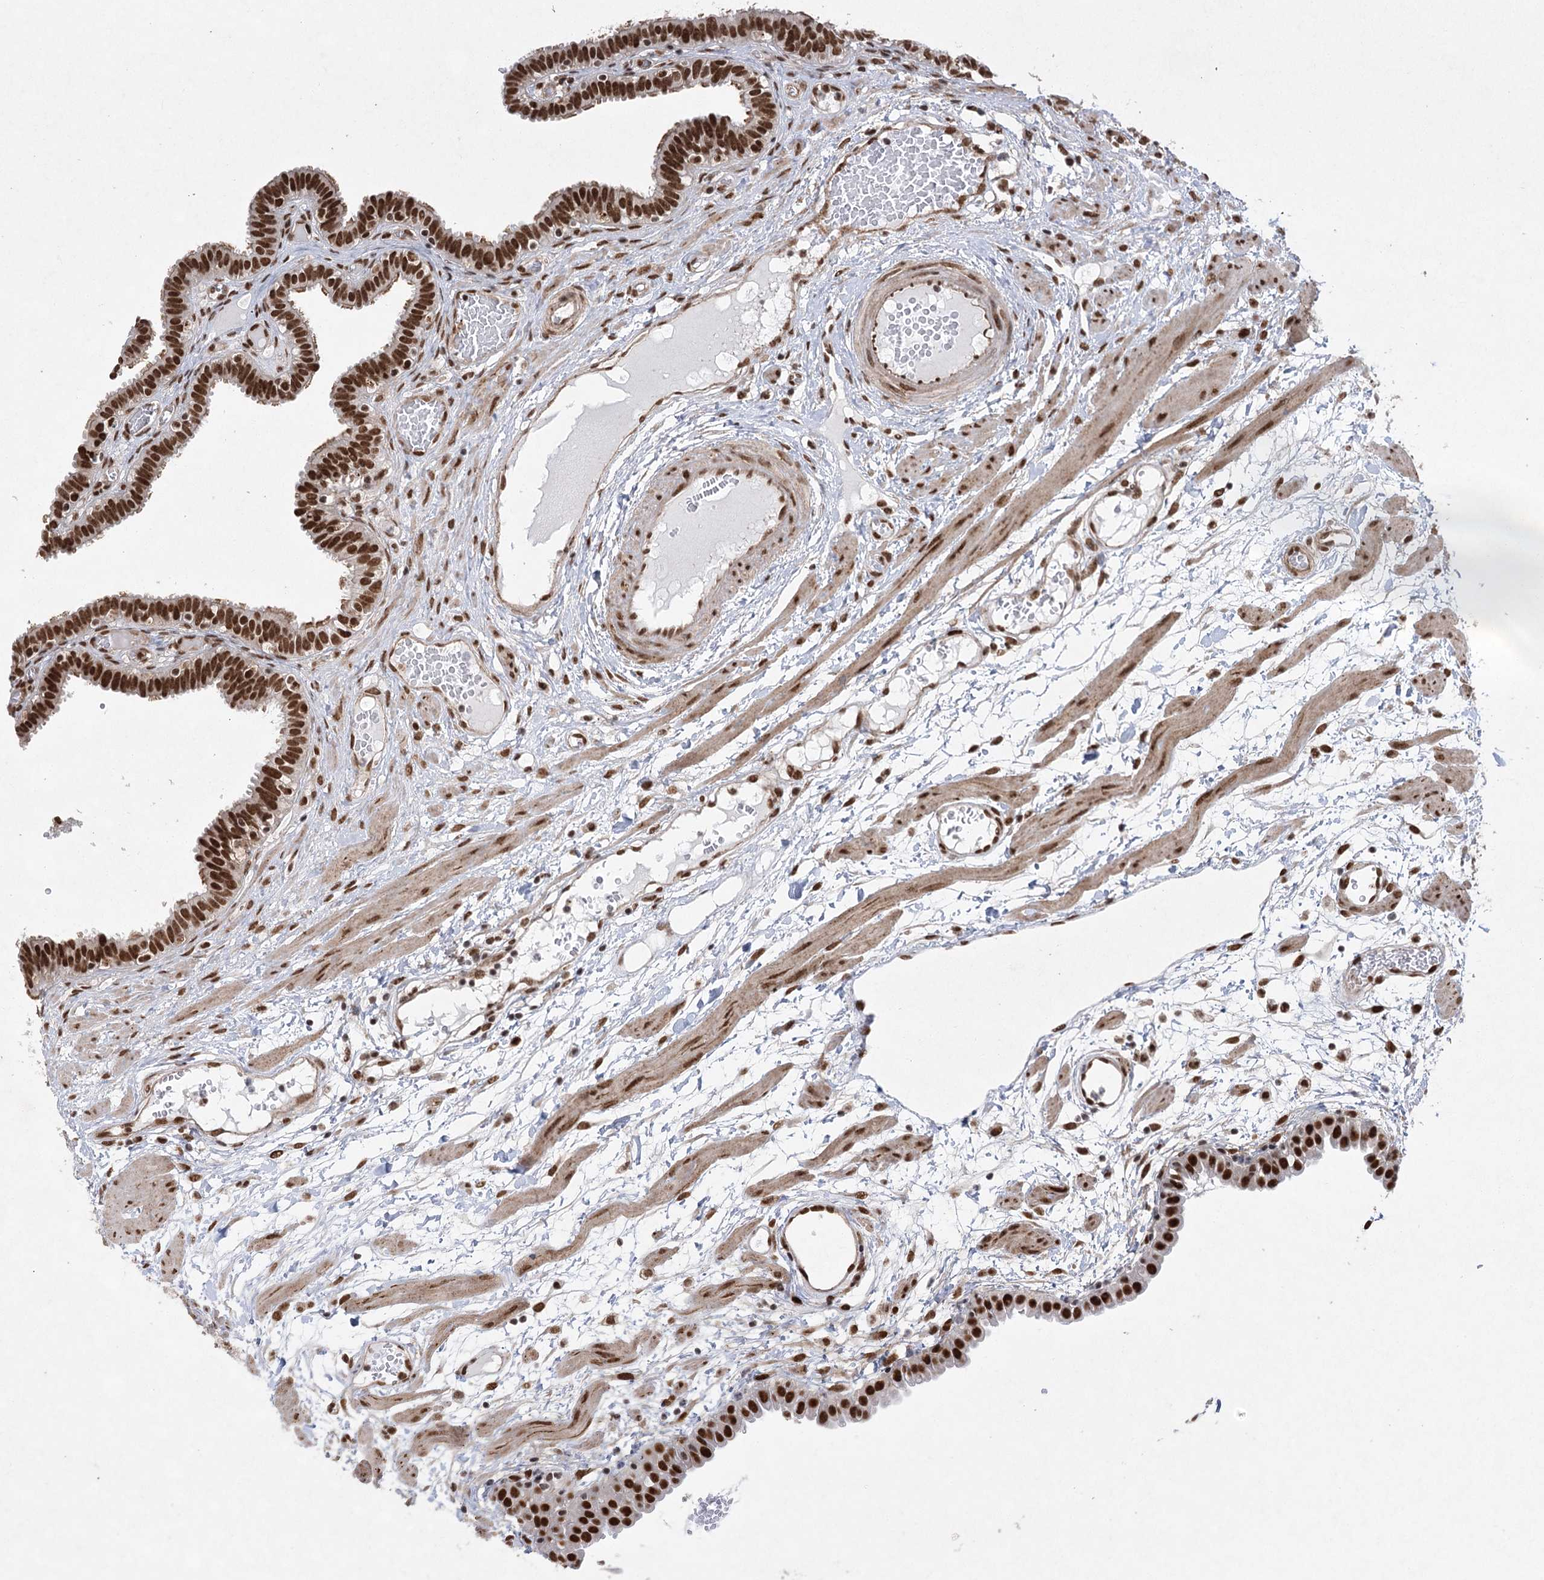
{"staining": {"intensity": "strong", "quantity": ">75%", "location": "nuclear"}, "tissue": "fallopian tube", "cell_type": "Glandular cells", "image_type": "normal", "snomed": [{"axis": "morphology", "description": "Normal tissue, NOS"}, {"axis": "topography", "description": "Fallopian tube"}, {"axis": "topography", "description": "Placenta"}], "caption": "A brown stain shows strong nuclear positivity of a protein in glandular cells of unremarkable human fallopian tube.", "gene": "ZCCHC8", "patient": {"sex": "female", "age": 32}}